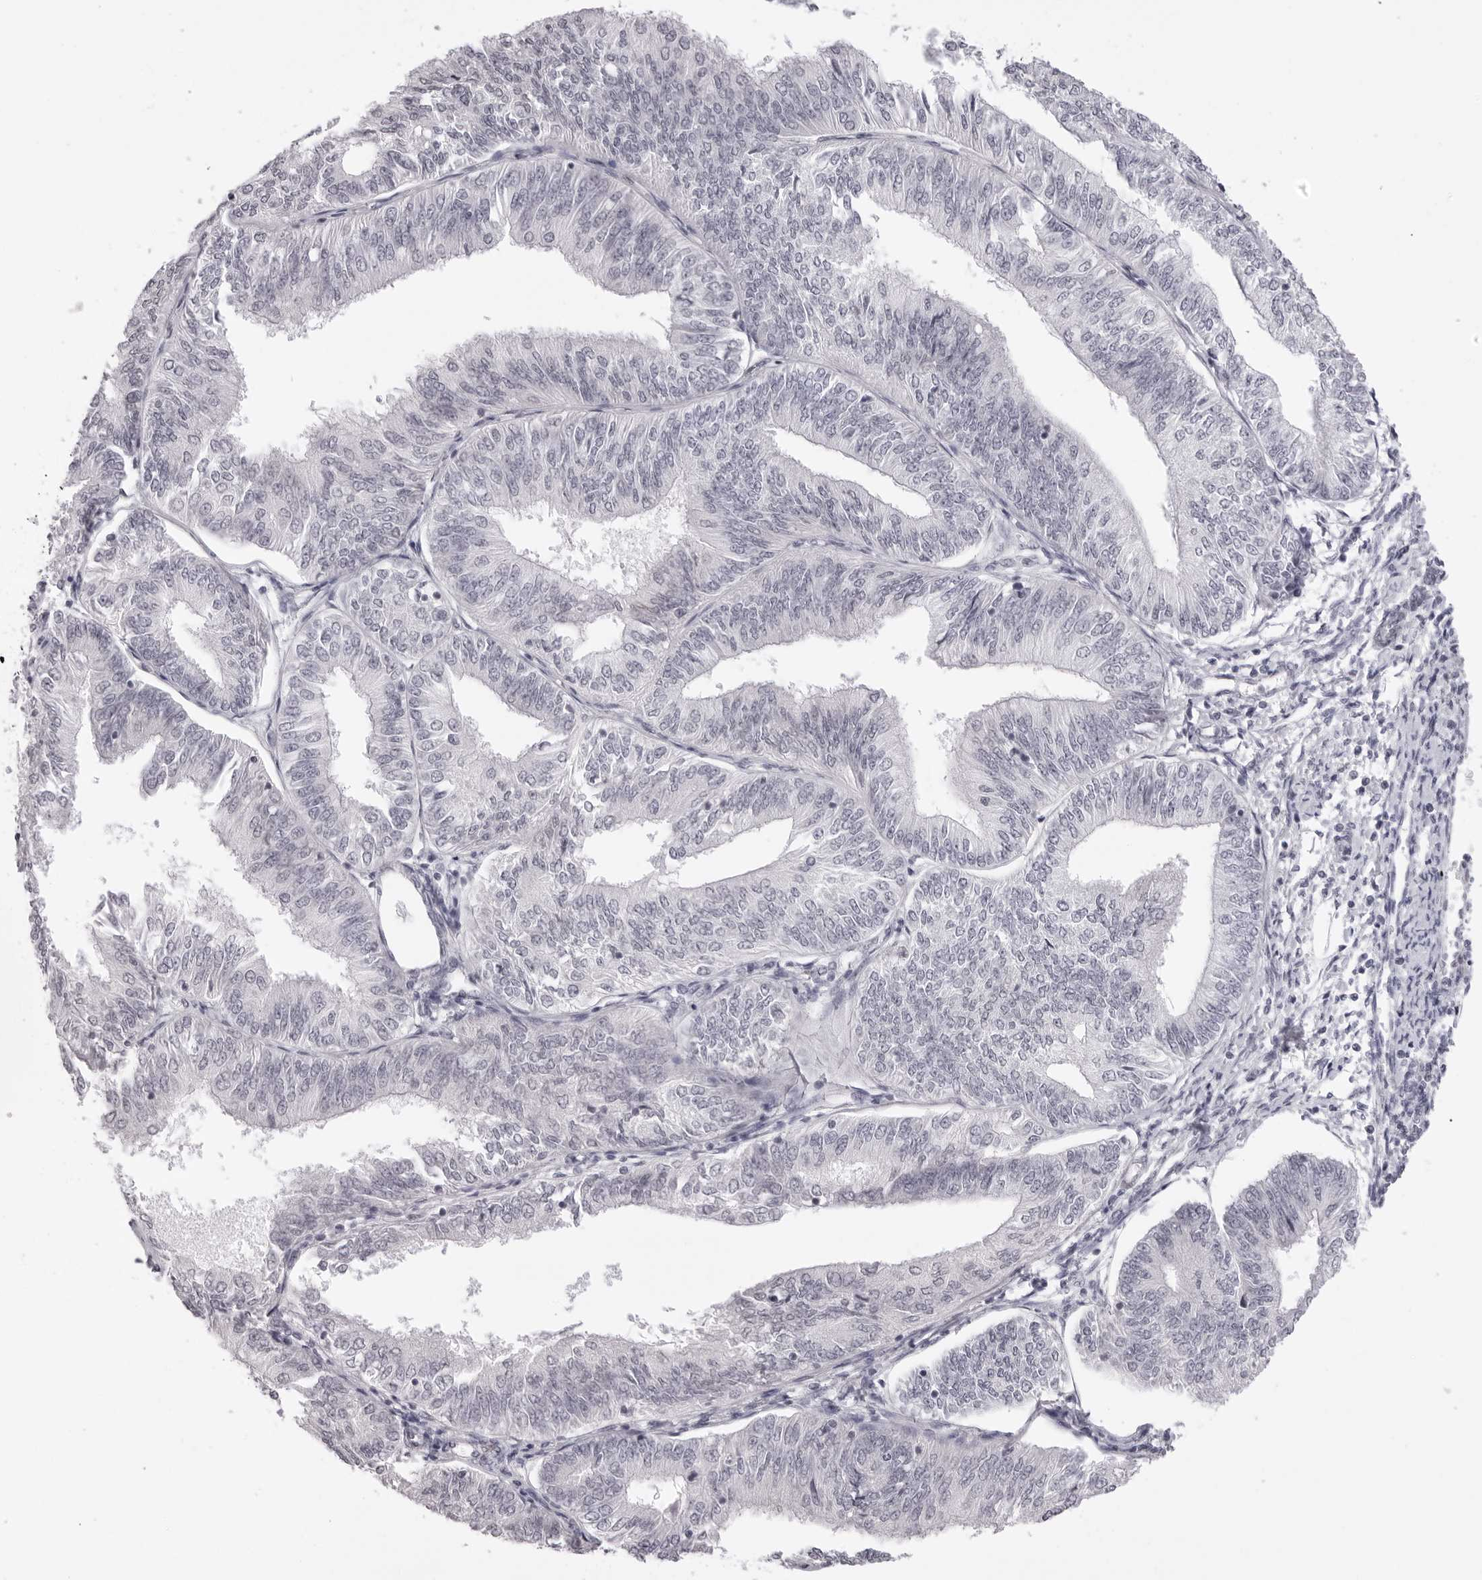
{"staining": {"intensity": "negative", "quantity": "none", "location": "none"}, "tissue": "endometrial cancer", "cell_type": "Tumor cells", "image_type": "cancer", "snomed": [{"axis": "morphology", "description": "Adenocarcinoma, NOS"}, {"axis": "topography", "description": "Endometrium"}], "caption": "The immunohistochemistry histopathology image has no significant expression in tumor cells of endometrial cancer (adenocarcinoma) tissue.", "gene": "MAFK", "patient": {"sex": "female", "age": 58}}